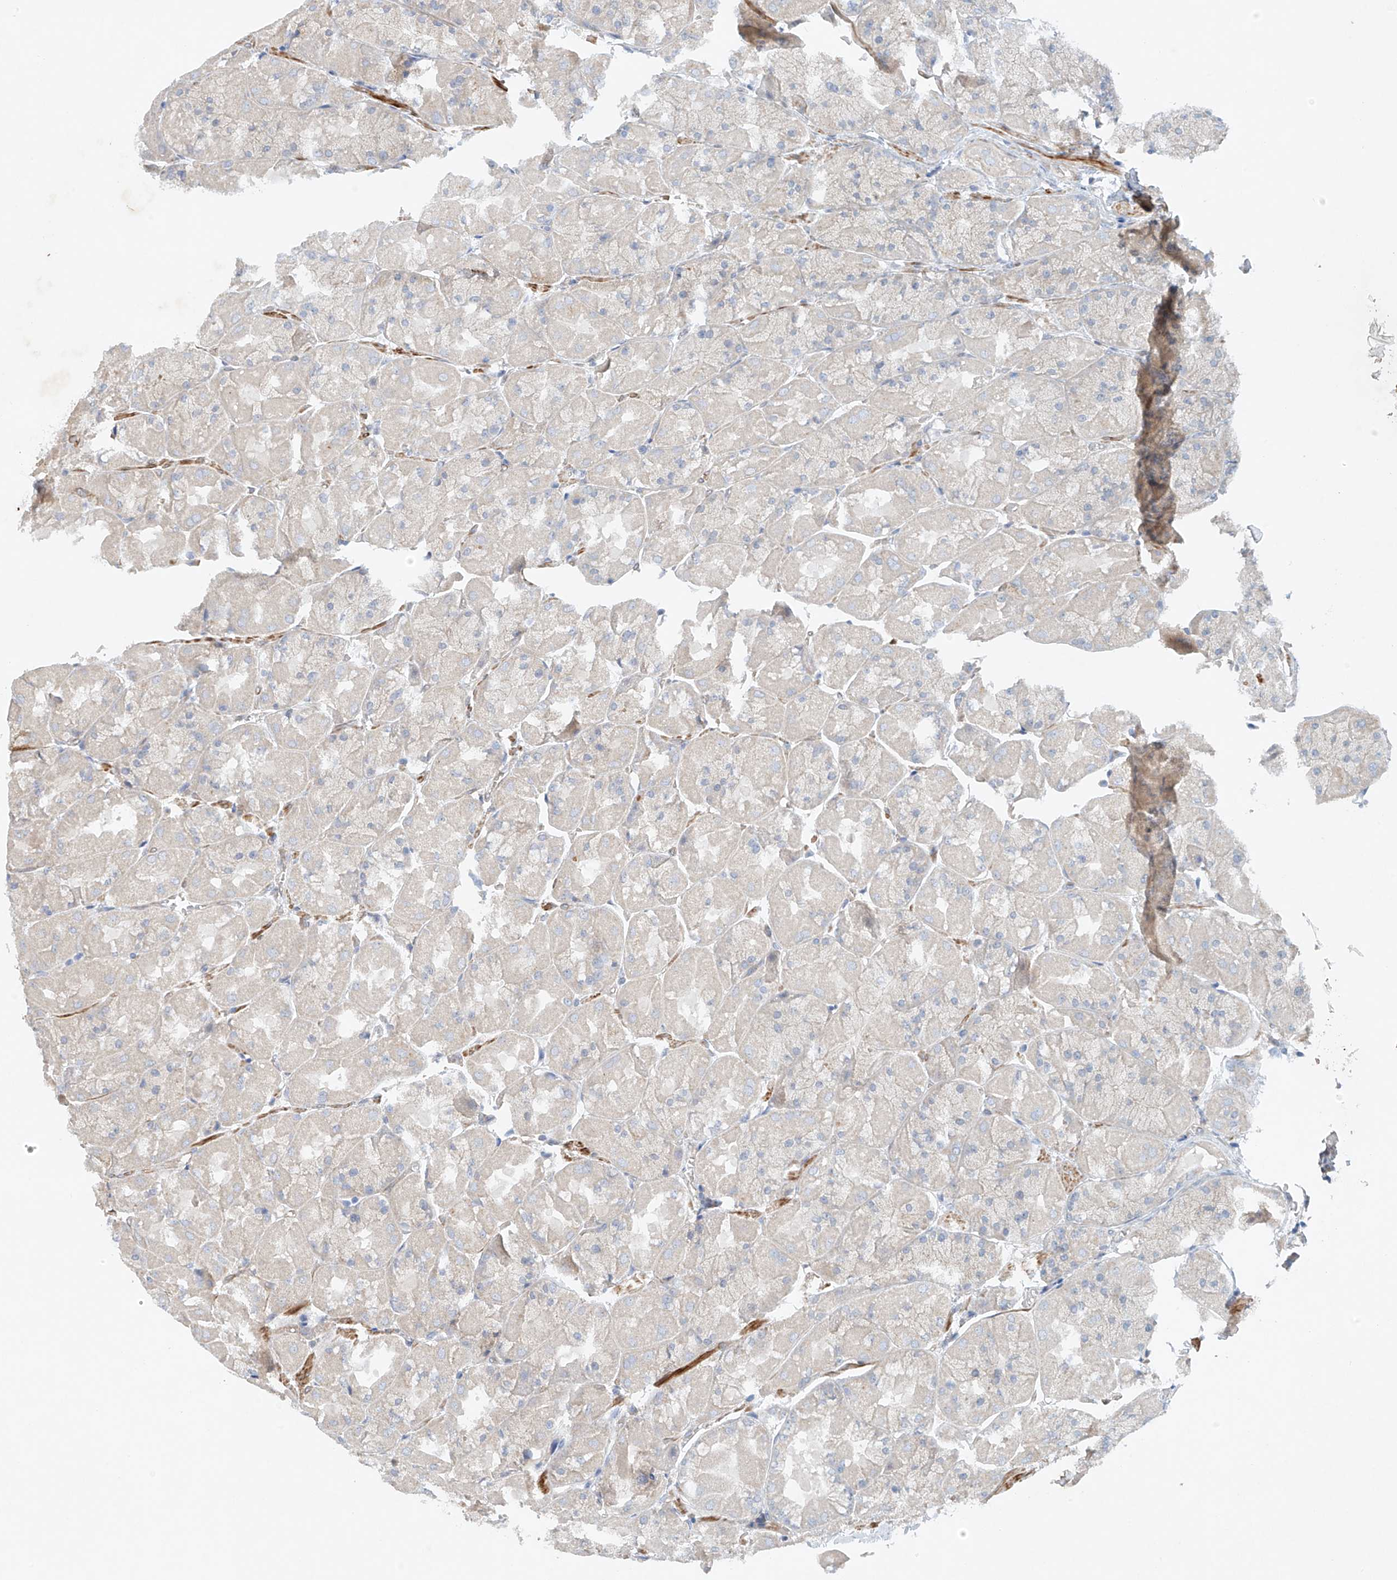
{"staining": {"intensity": "weak", "quantity": "<25%", "location": "cytoplasmic/membranous"}, "tissue": "stomach", "cell_type": "Glandular cells", "image_type": "normal", "snomed": [{"axis": "morphology", "description": "Normal tissue, NOS"}, {"axis": "topography", "description": "Stomach"}], "caption": "The immunohistochemistry (IHC) photomicrograph has no significant staining in glandular cells of stomach.", "gene": "ENSG00000266202", "patient": {"sex": "female", "age": 61}}